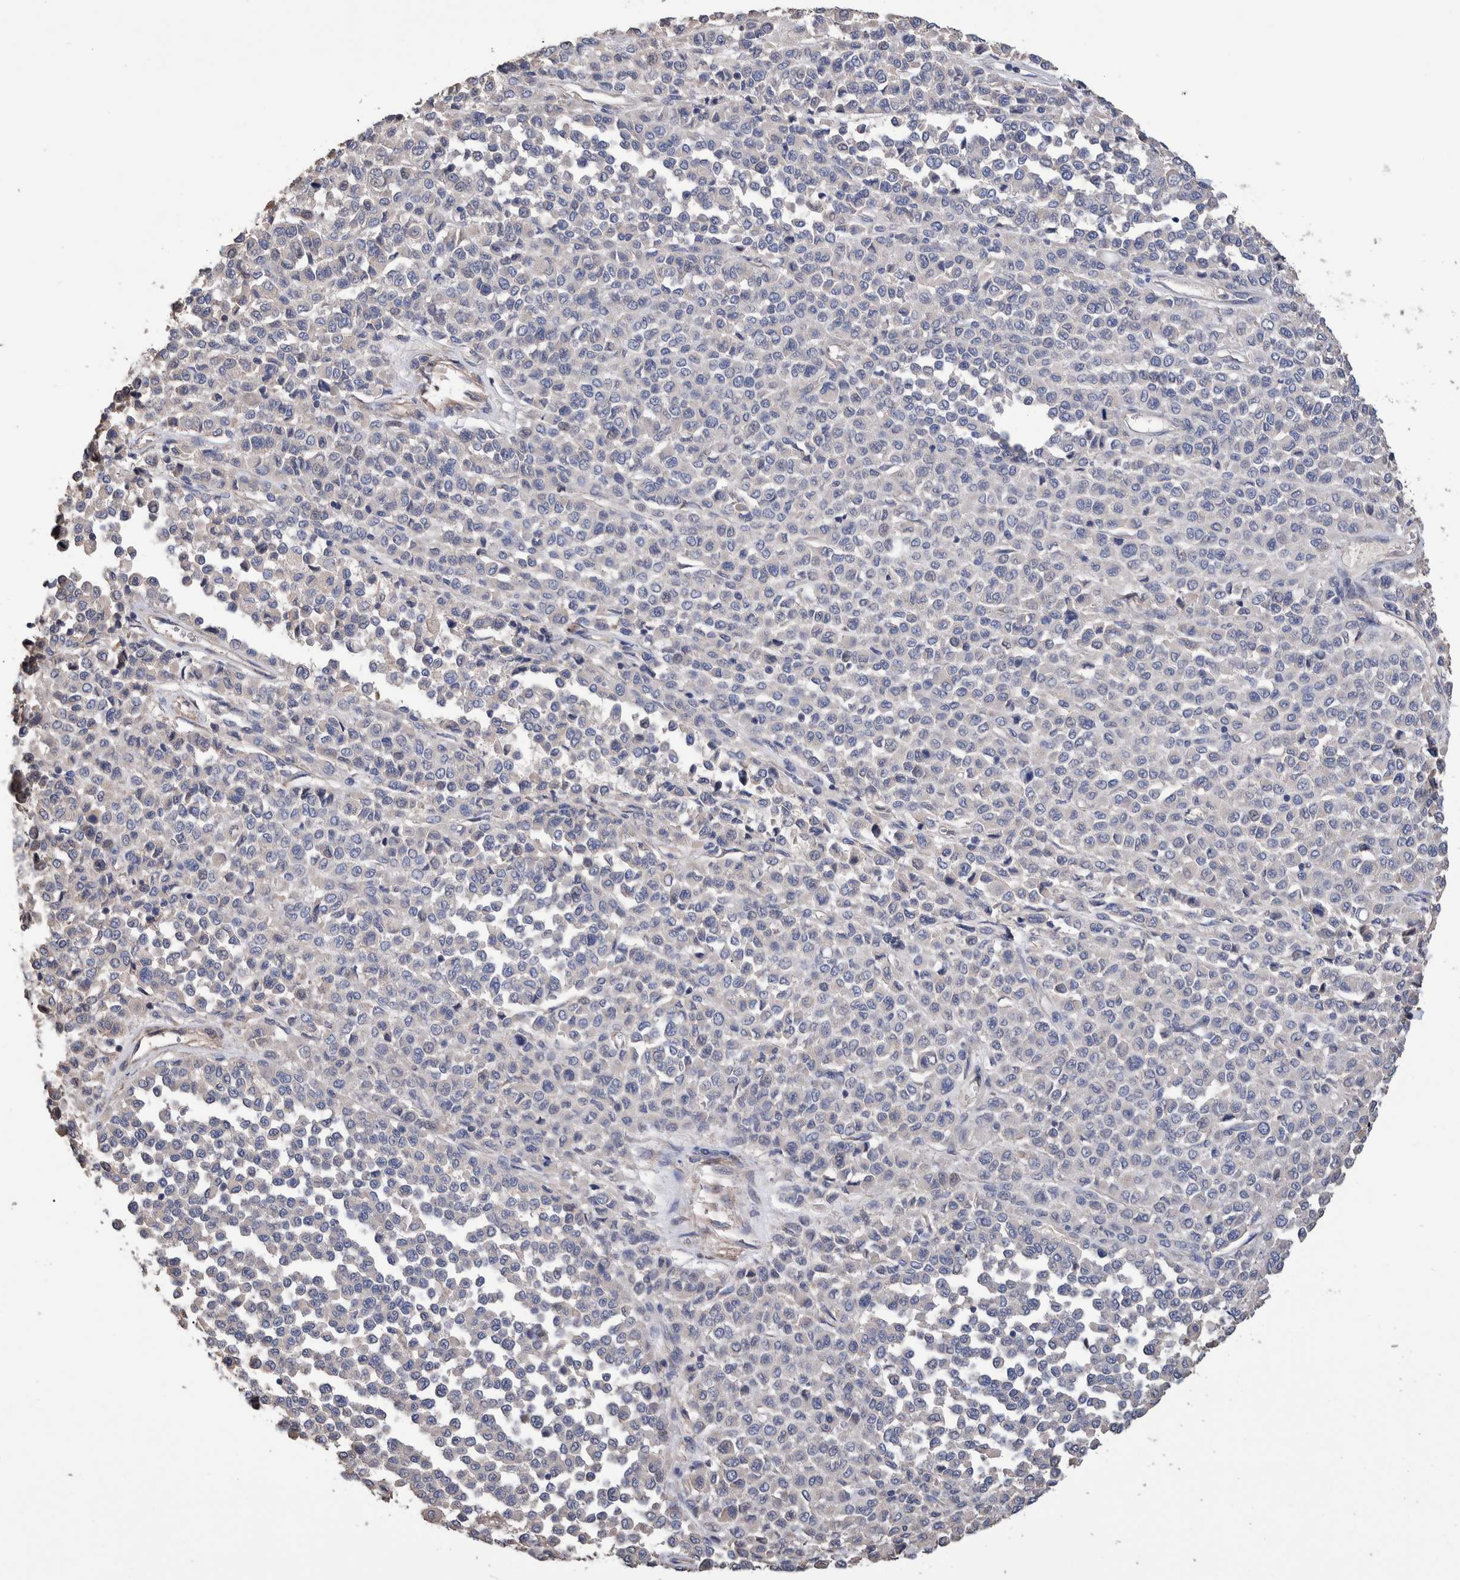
{"staining": {"intensity": "negative", "quantity": "none", "location": "none"}, "tissue": "melanoma", "cell_type": "Tumor cells", "image_type": "cancer", "snomed": [{"axis": "morphology", "description": "Malignant melanoma, Metastatic site"}, {"axis": "topography", "description": "Pancreas"}], "caption": "Malignant melanoma (metastatic site) stained for a protein using immunohistochemistry displays no staining tumor cells.", "gene": "SLC45A4", "patient": {"sex": "female", "age": 30}}